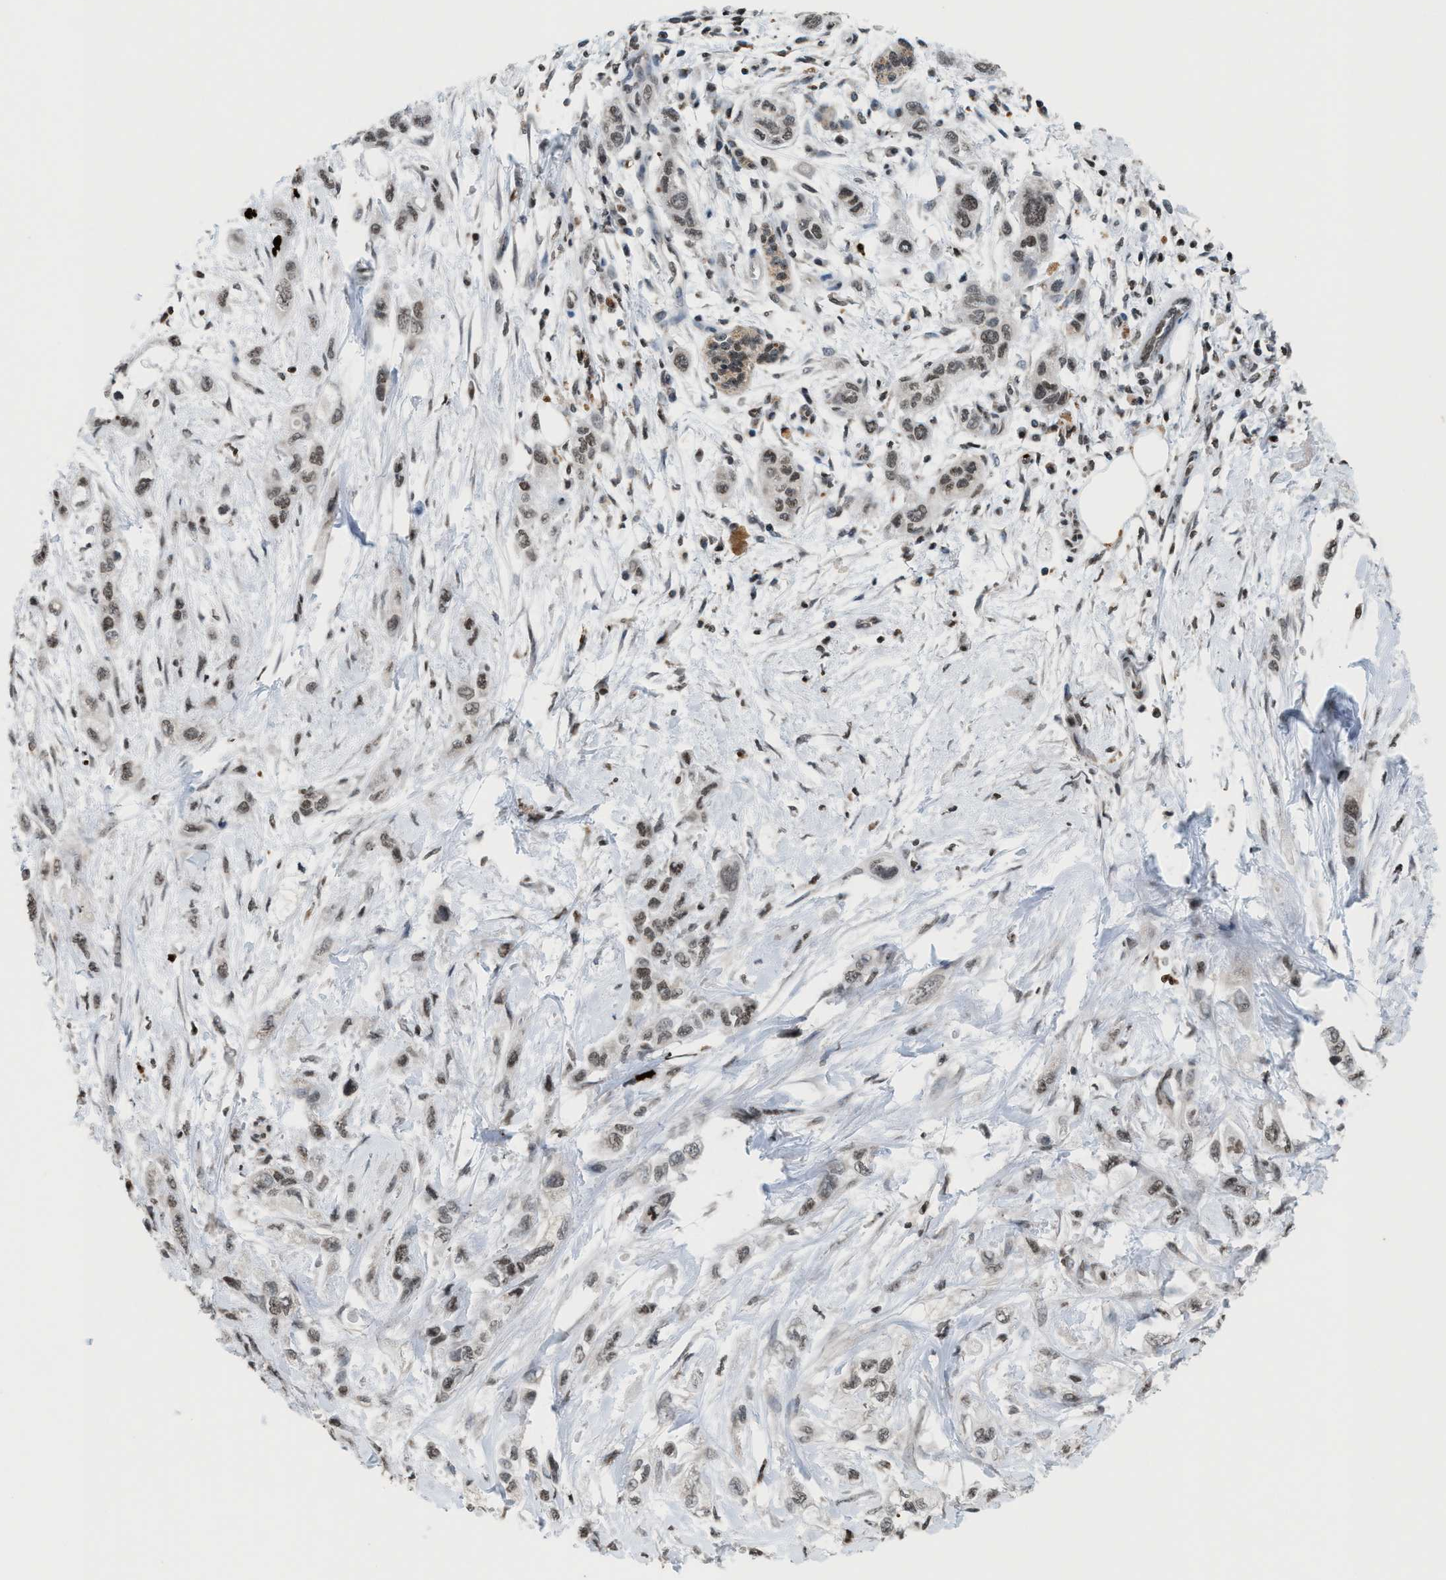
{"staining": {"intensity": "weak", "quantity": ">75%", "location": "nuclear"}, "tissue": "pancreatic cancer", "cell_type": "Tumor cells", "image_type": "cancer", "snomed": [{"axis": "morphology", "description": "Adenocarcinoma, NOS"}, {"axis": "topography", "description": "Pancreas"}], "caption": "A brown stain shows weak nuclear positivity of a protein in human pancreatic cancer (adenocarcinoma) tumor cells. (DAB (3,3'-diaminobenzidine) IHC with brightfield microscopy, high magnification).", "gene": "PRUNE2", "patient": {"sex": "male", "age": 74}}